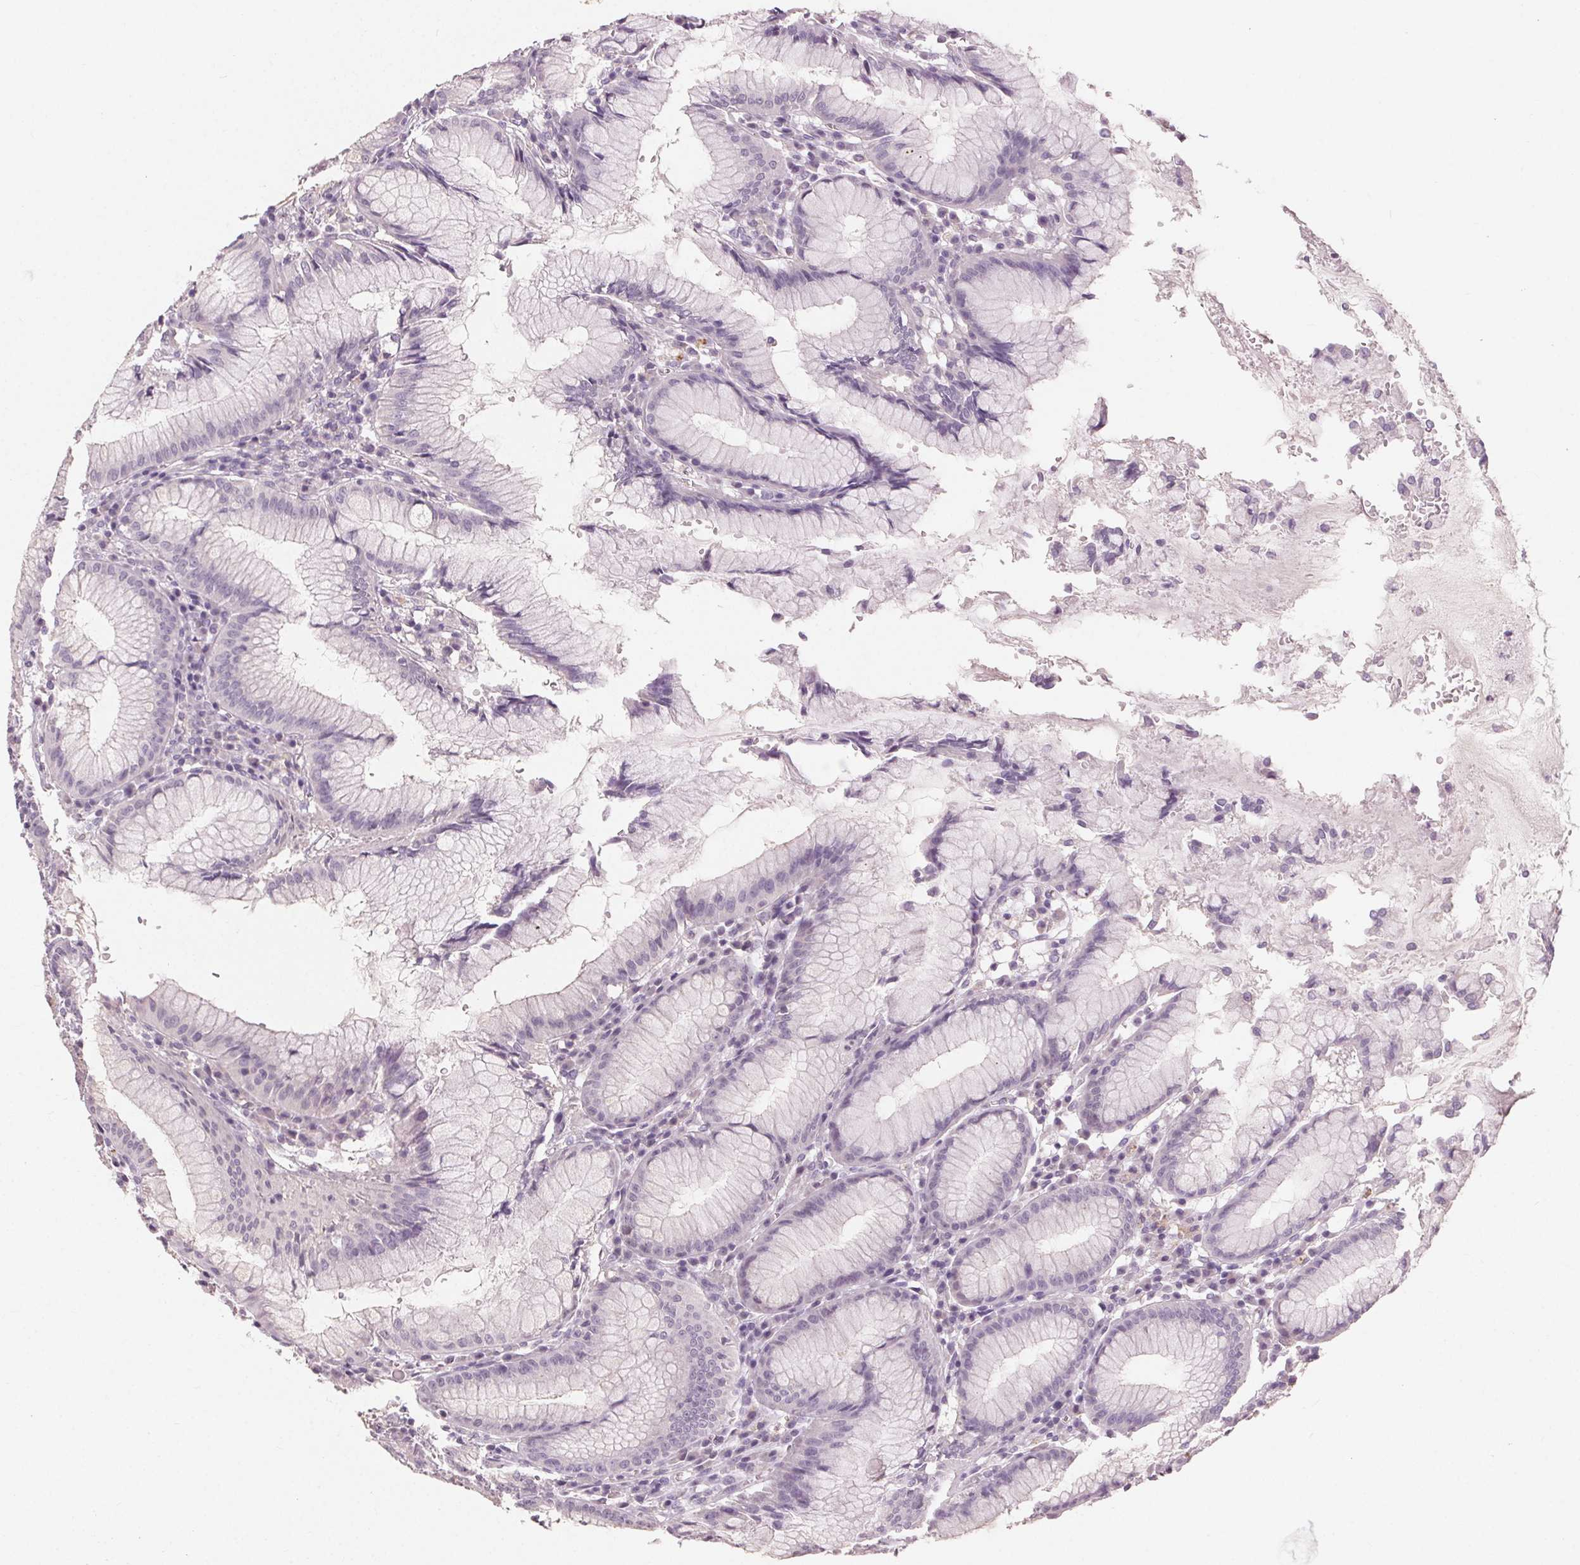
{"staining": {"intensity": "negative", "quantity": "none", "location": "none"}, "tissue": "stomach", "cell_type": "Glandular cells", "image_type": "normal", "snomed": [{"axis": "morphology", "description": "Normal tissue, NOS"}, {"axis": "topography", "description": "Stomach"}], "caption": "Photomicrograph shows no significant protein staining in glandular cells of benign stomach. Nuclei are stained in blue.", "gene": "CLTRN", "patient": {"sex": "male", "age": 55}}